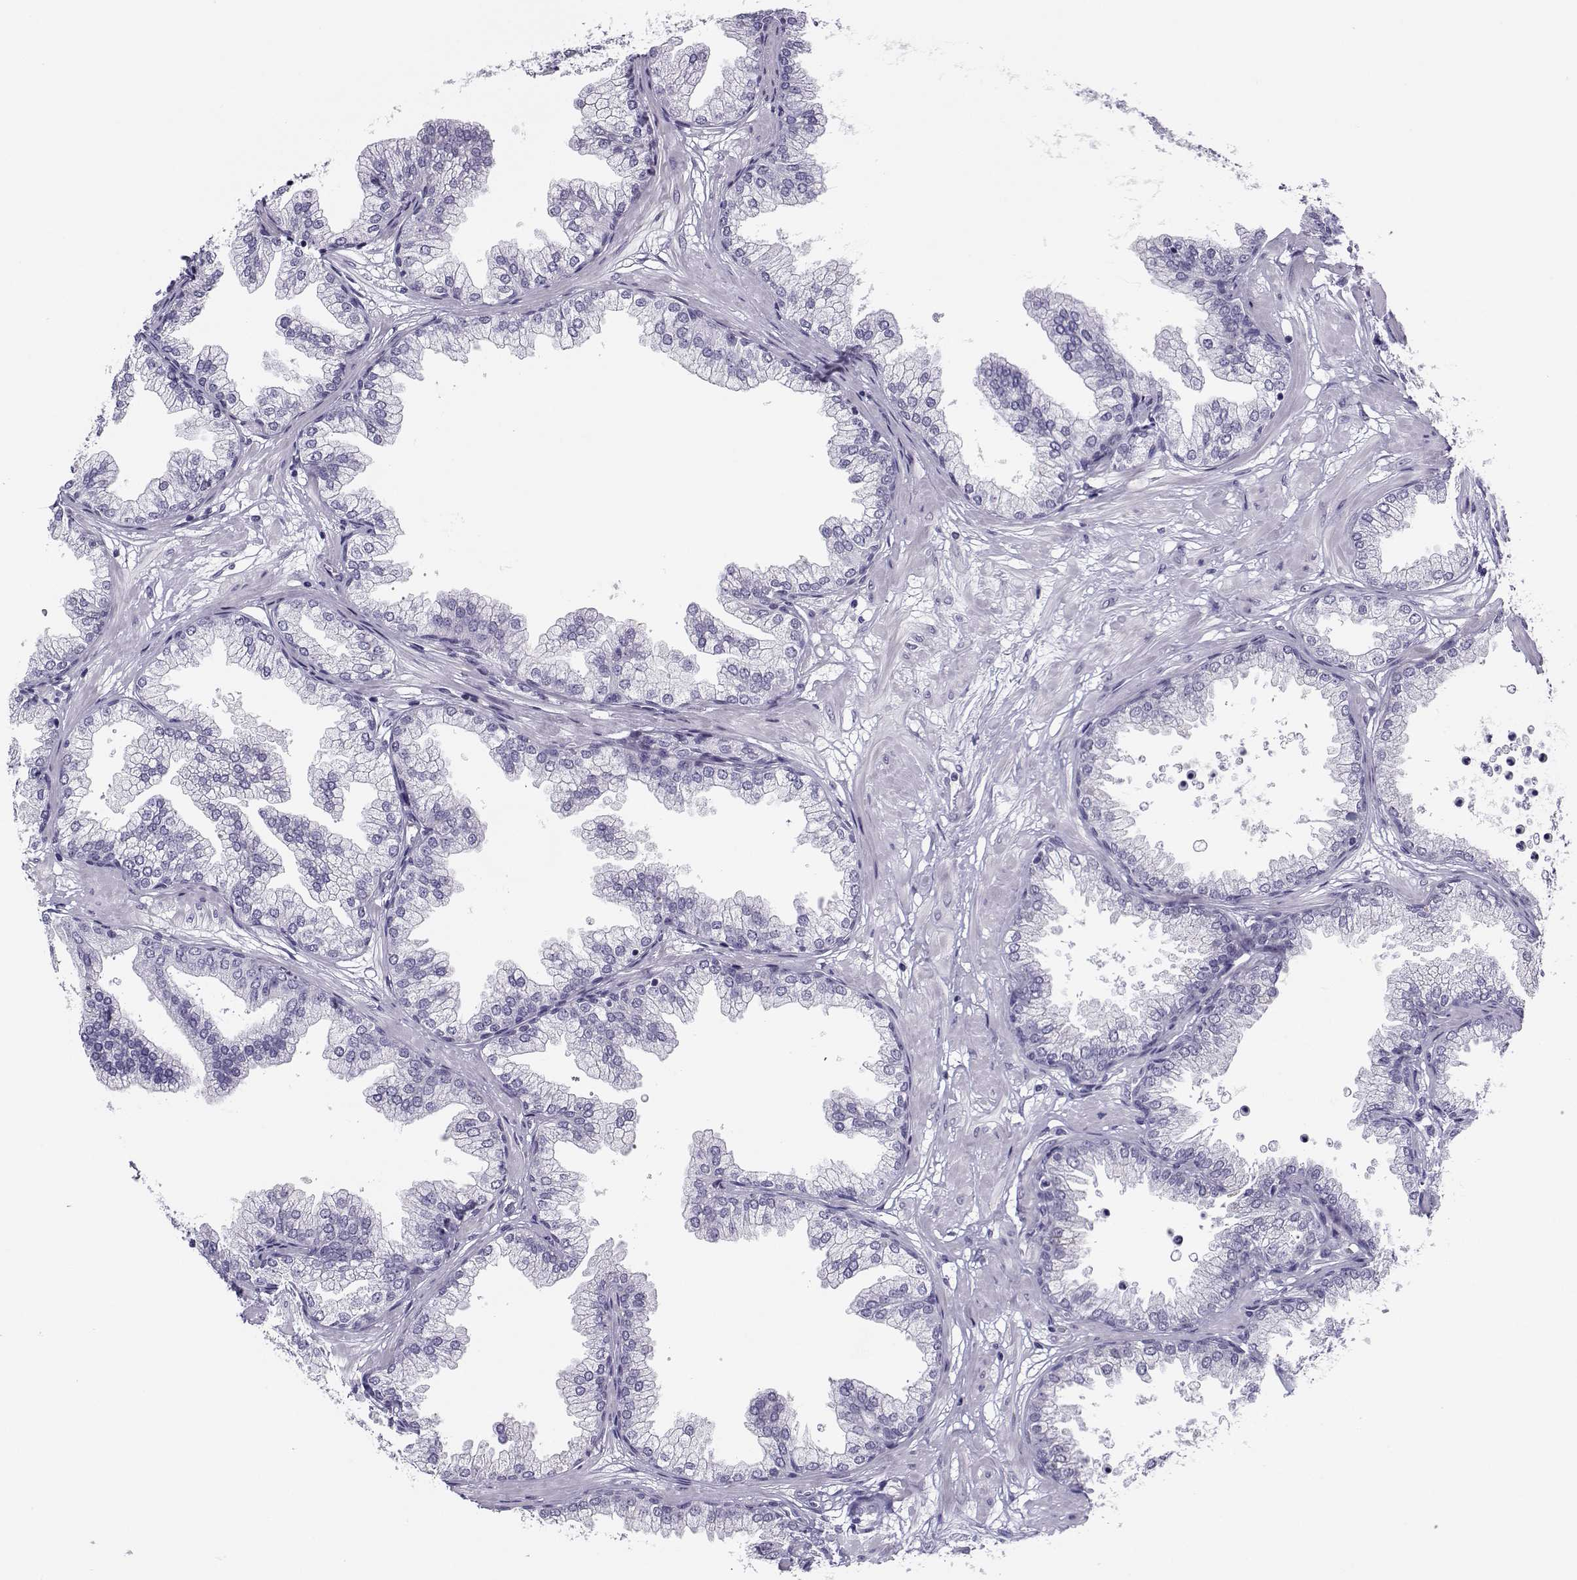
{"staining": {"intensity": "negative", "quantity": "none", "location": "none"}, "tissue": "prostate", "cell_type": "Glandular cells", "image_type": "normal", "snomed": [{"axis": "morphology", "description": "Normal tissue, NOS"}, {"axis": "topography", "description": "Prostate"}], "caption": "A high-resolution micrograph shows IHC staining of normal prostate, which exhibits no significant positivity in glandular cells.", "gene": "CFAP77", "patient": {"sex": "male", "age": 37}}